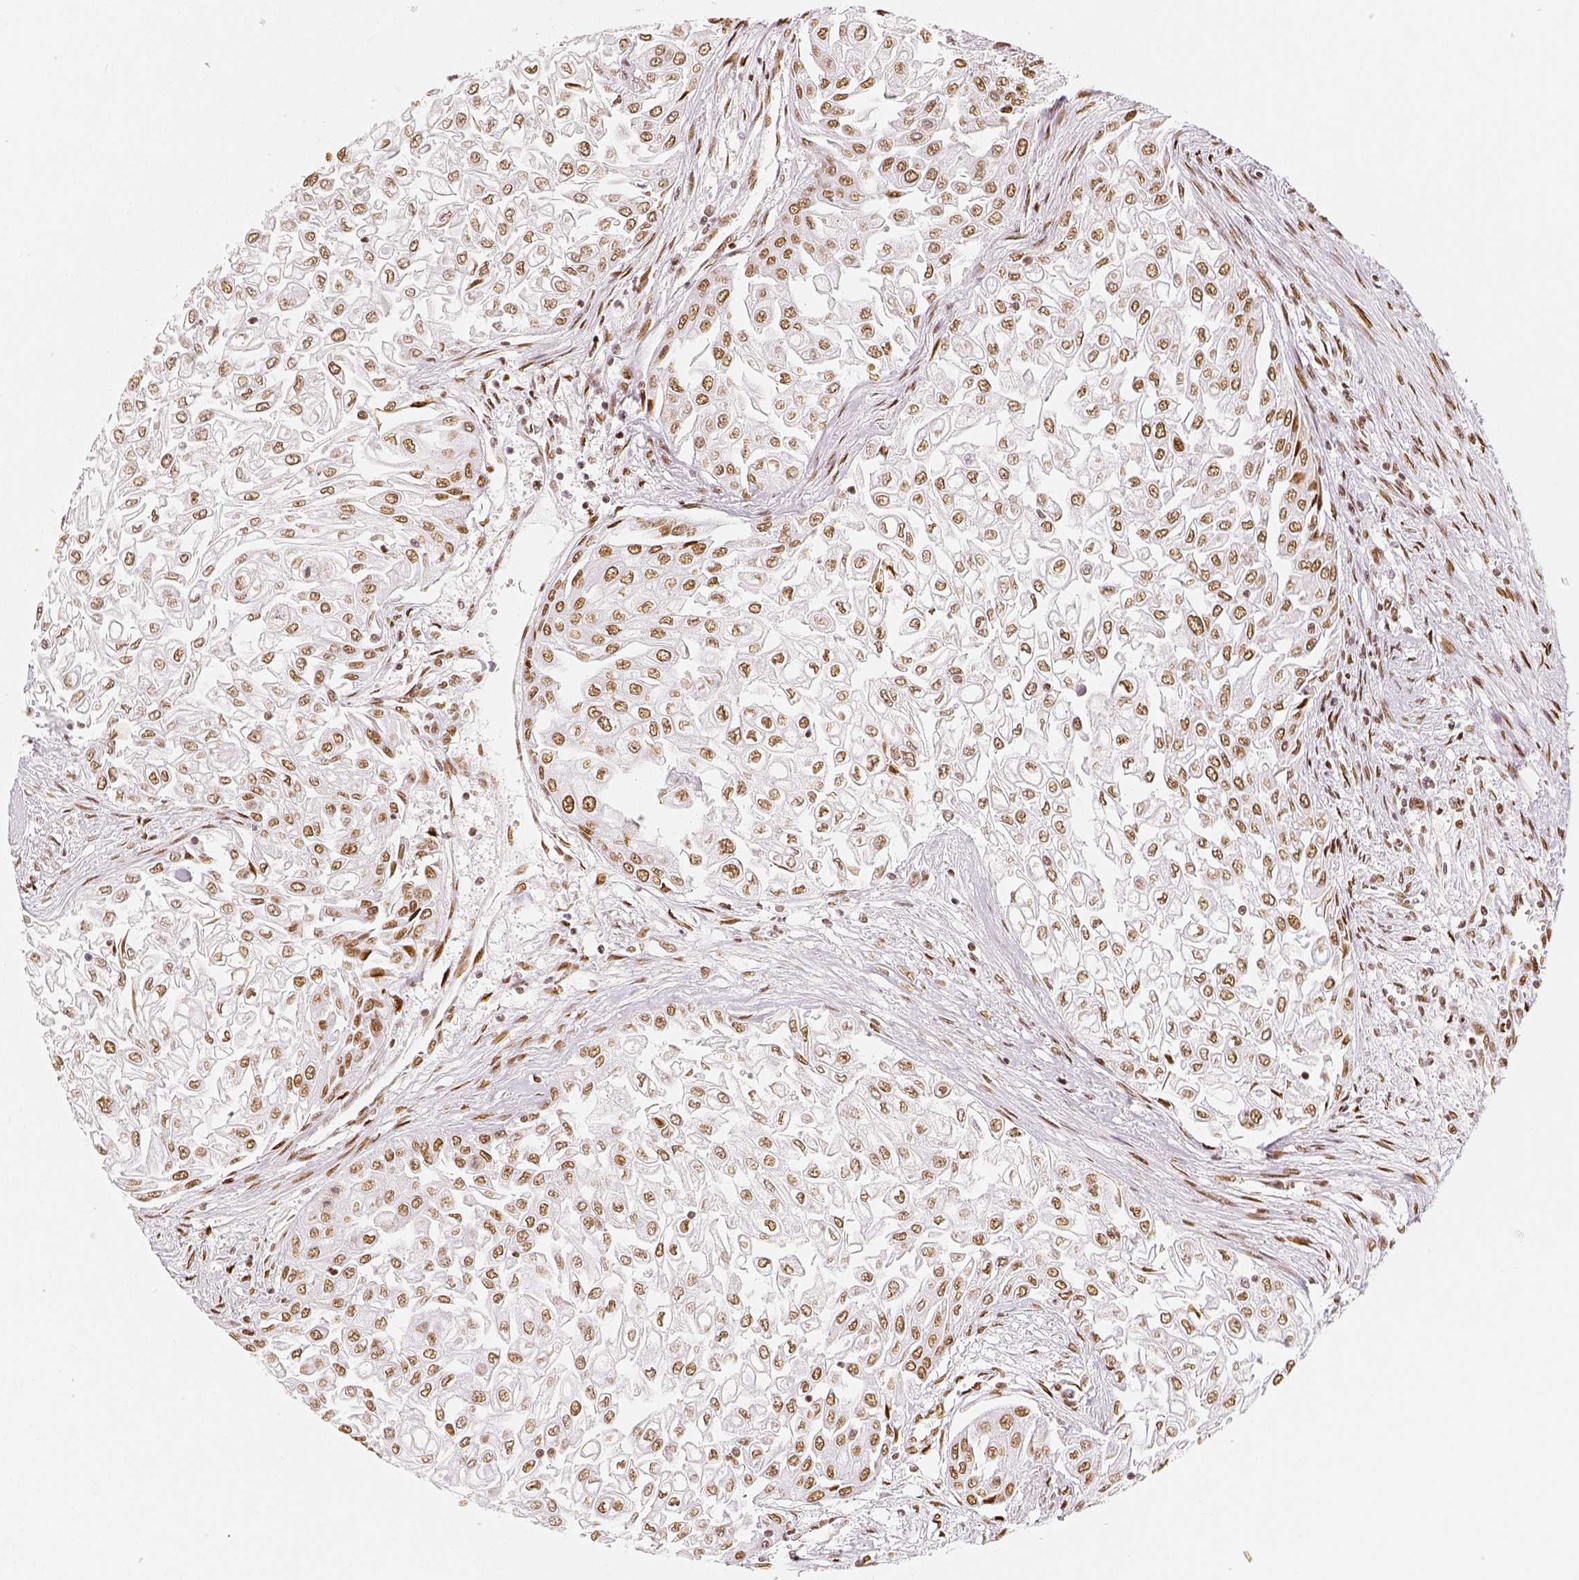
{"staining": {"intensity": "moderate", "quantity": ">75%", "location": "nuclear"}, "tissue": "urothelial cancer", "cell_type": "Tumor cells", "image_type": "cancer", "snomed": [{"axis": "morphology", "description": "Urothelial carcinoma, High grade"}, {"axis": "topography", "description": "Urinary bladder"}], "caption": "Urothelial carcinoma (high-grade) stained with immunohistochemistry demonstrates moderate nuclear staining in about >75% of tumor cells. Using DAB (3,3'-diaminobenzidine) (brown) and hematoxylin (blue) stains, captured at high magnification using brightfield microscopy.", "gene": "KDM5B", "patient": {"sex": "male", "age": 62}}